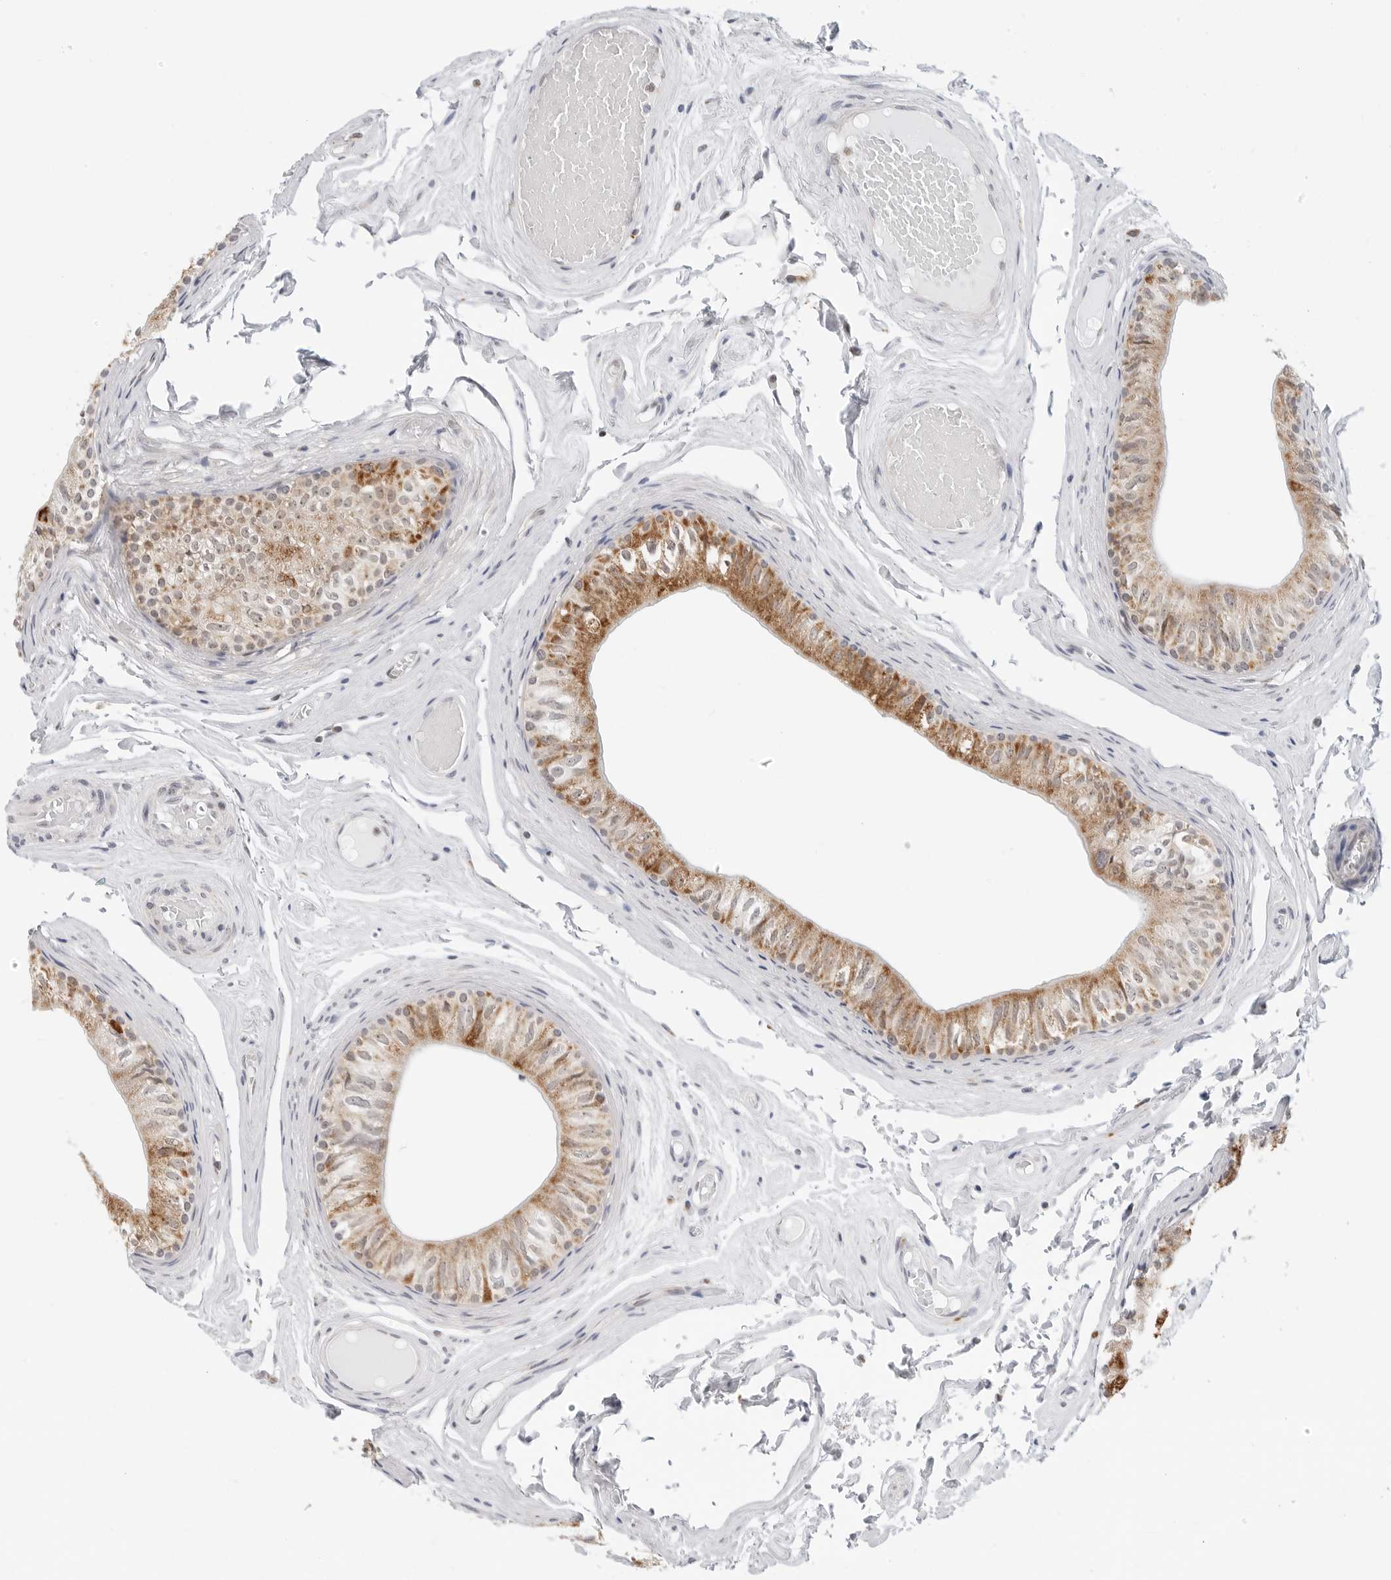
{"staining": {"intensity": "moderate", "quantity": ">75%", "location": "cytoplasmic/membranous"}, "tissue": "epididymis", "cell_type": "Glandular cells", "image_type": "normal", "snomed": [{"axis": "morphology", "description": "Normal tissue, NOS"}, {"axis": "topography", "description": "Epididymis"}], "caption": "Protein expression analysis of unremarkable epididymis demonstrates moderate cytoplasmic/membranous positivity in about >75% of glandular cells.", "gene": "POLR3GL", "patient": {"sex": "male", "age": 79}}